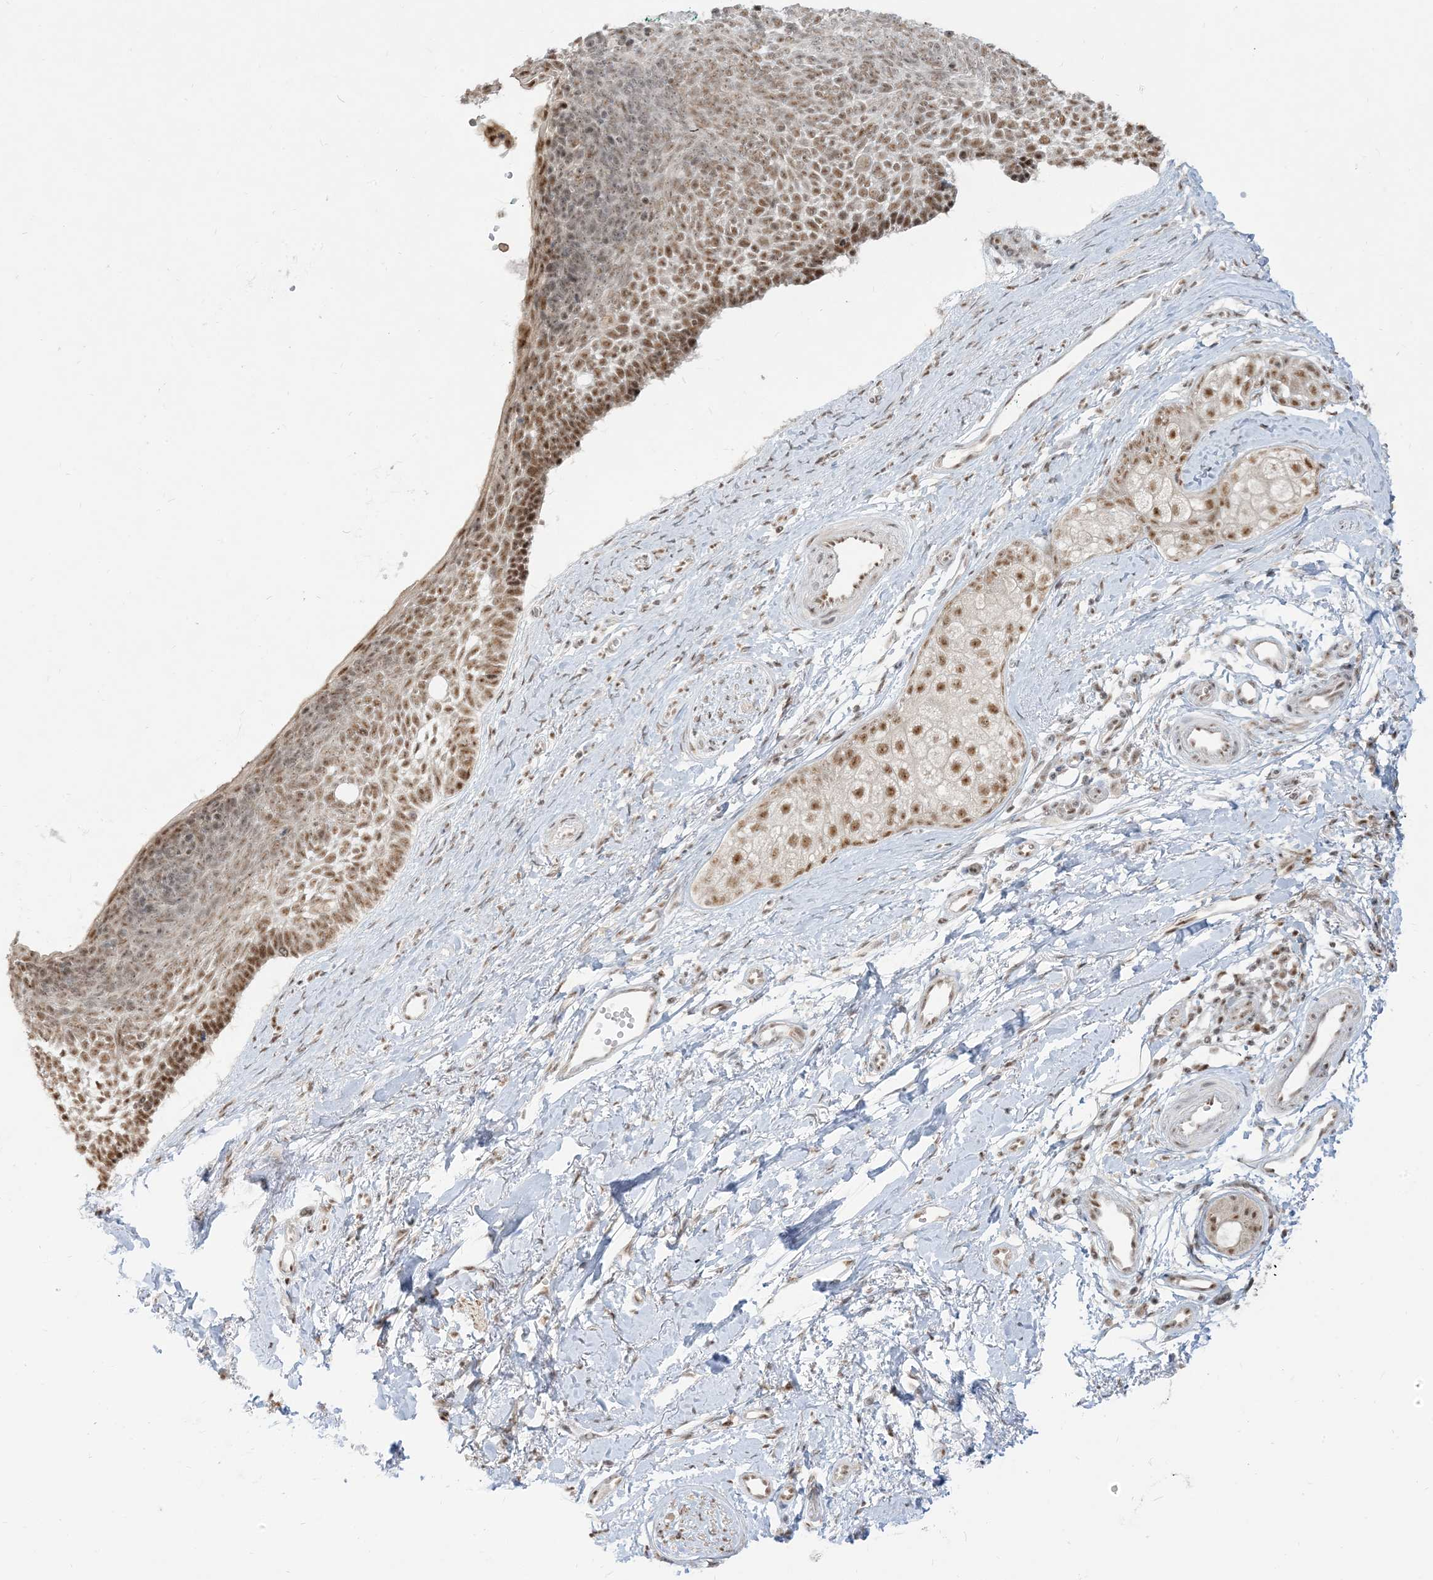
{"staining": {"intensity": "moderate", "quantity": ">75%", "location": "nuclear"}, "tissue": "skin cancer", "cell_type": "Tumor cells", "image_type": "cancer", "snomed": [{"axis": "morphology", "description": "Basal cell carcinoma"}, {"axis": "topography", "description": "Skin"}], "caption": "High-power microscopy captured an immunohistochemistry micrograph of basal cell carcinoma (skin), revealing moderate nuclear positivity in approximately >75% of tumor cells.", "gene": "ARGLU1", "patient": {"sex": "female", "age": 81}}